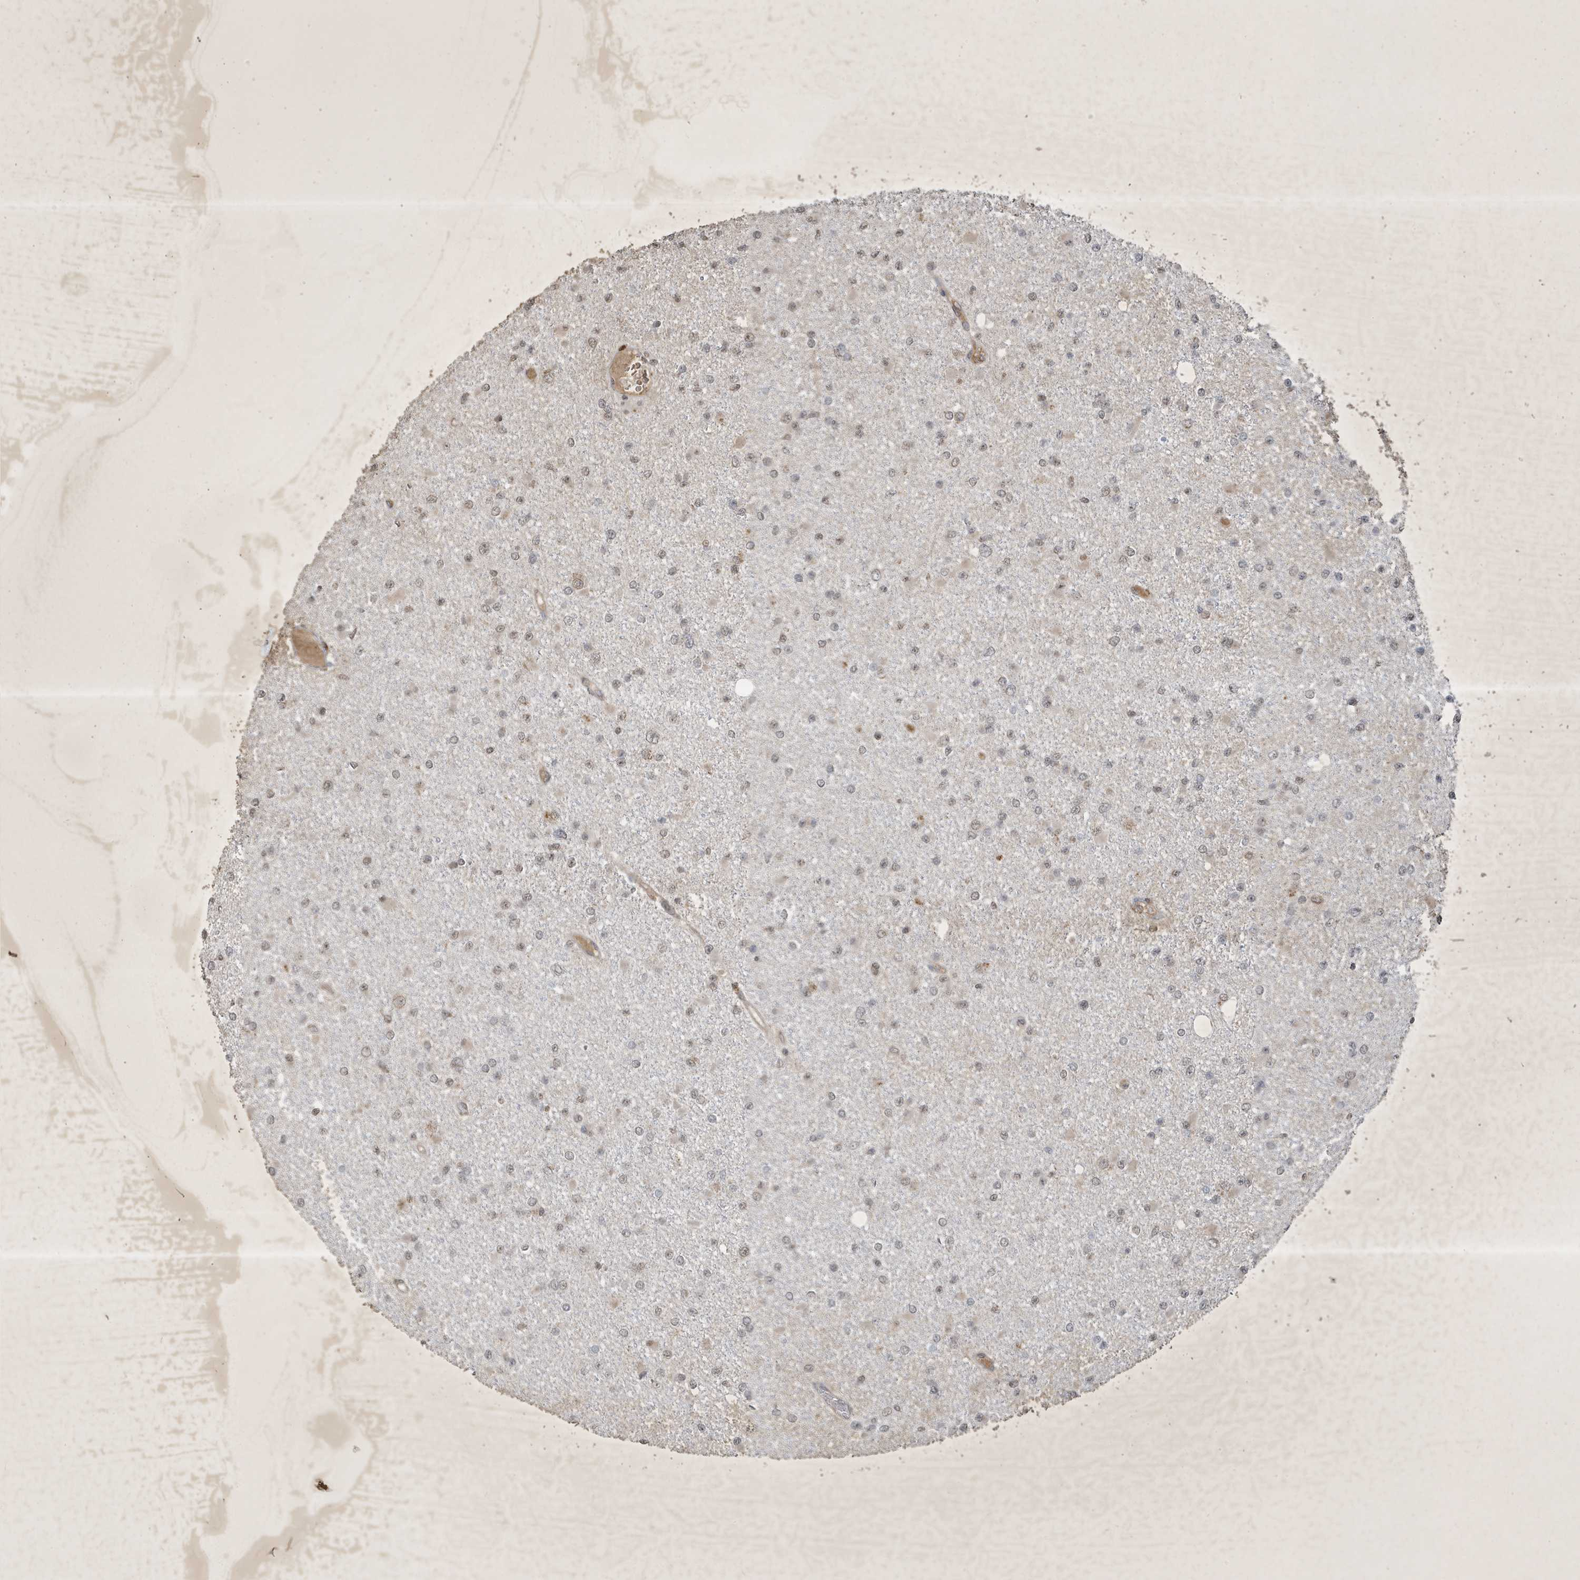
{"staining": {"intensity": "weak", "quantity": "25%-75%", "location": "nuclear"}, "tissue": "glioma", "cell_type": "Tumor cells", "image_type": "cancer", "snomed": [{"axis": "morphology", "description": "Glioma, malignant, Low grade"}, {"axis": "topography", "description": "Brain"}], "caption": "Immunohistochemistry (IHC) photomicrograph of glioma stained for a protein (brown), which displays low levels of weak nuclear positivity in about 25%-75% of tumor cells.", "gene": "STX10", "patient": {"sex": "female", "age": 22}}